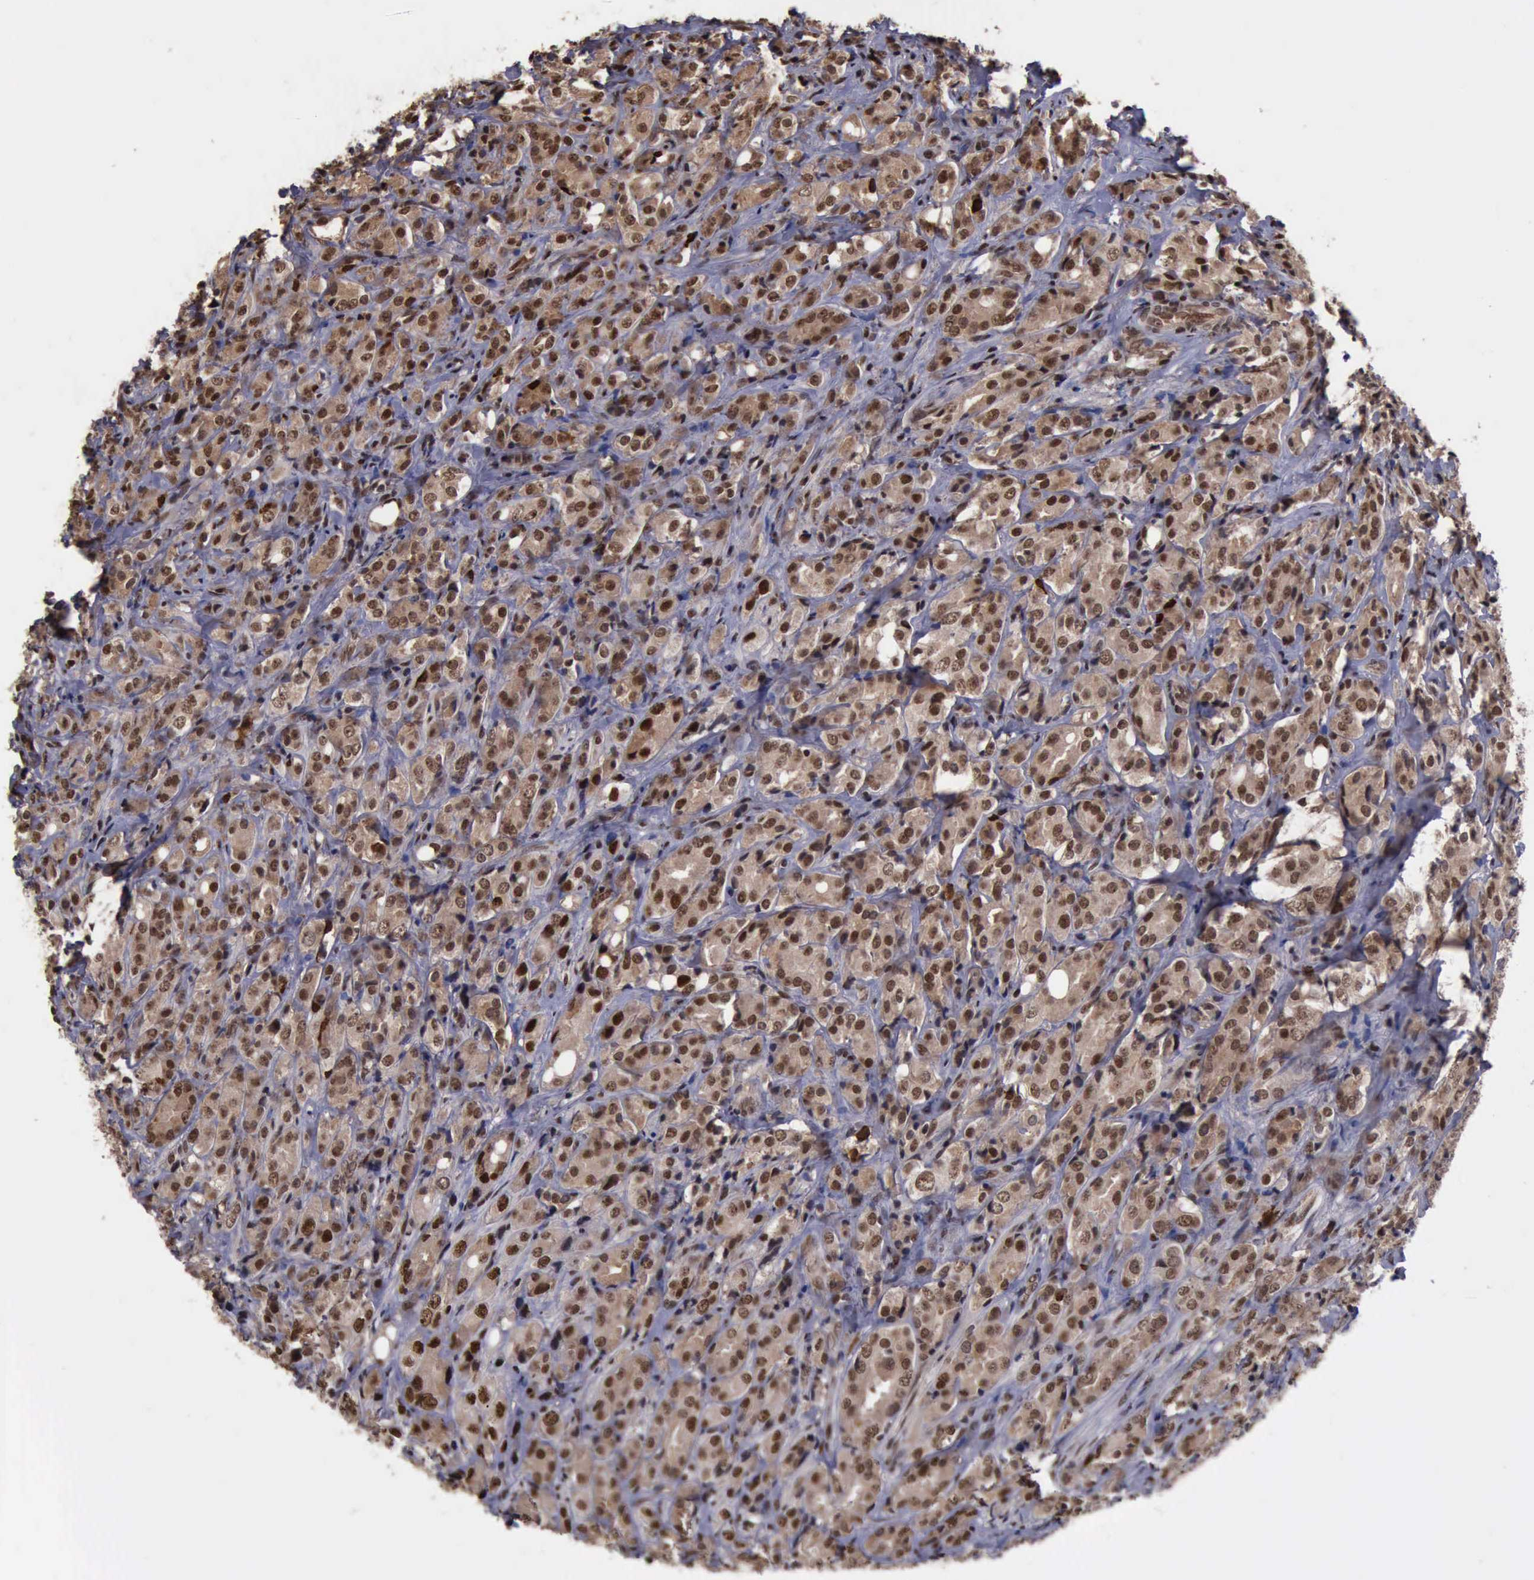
{"staining": {"intensity": "strong", "quantity": ">75%", "location": "cytoplasmic/membranous,nuclear"}, "tissue": "prostate cancer", "cell_type": "Tumor cells", "image_type": "cancer", "snomed": [{"axis": "morphology", "description": "Adenocarcinoma, High grade"}, {"axis": "topography", "description": "Prostate"}], "caption": "This histopathology image reveals prostate cancer stained with immunohistochemistry to label a protein in brown. The cytoplasmic/membranous and nuclear of tumor cells show strong positivity for the protein. Nuclei are counter-stained blue.", "gene": "TRMT2A", "patient": {"sex": "male", "age": 68}}